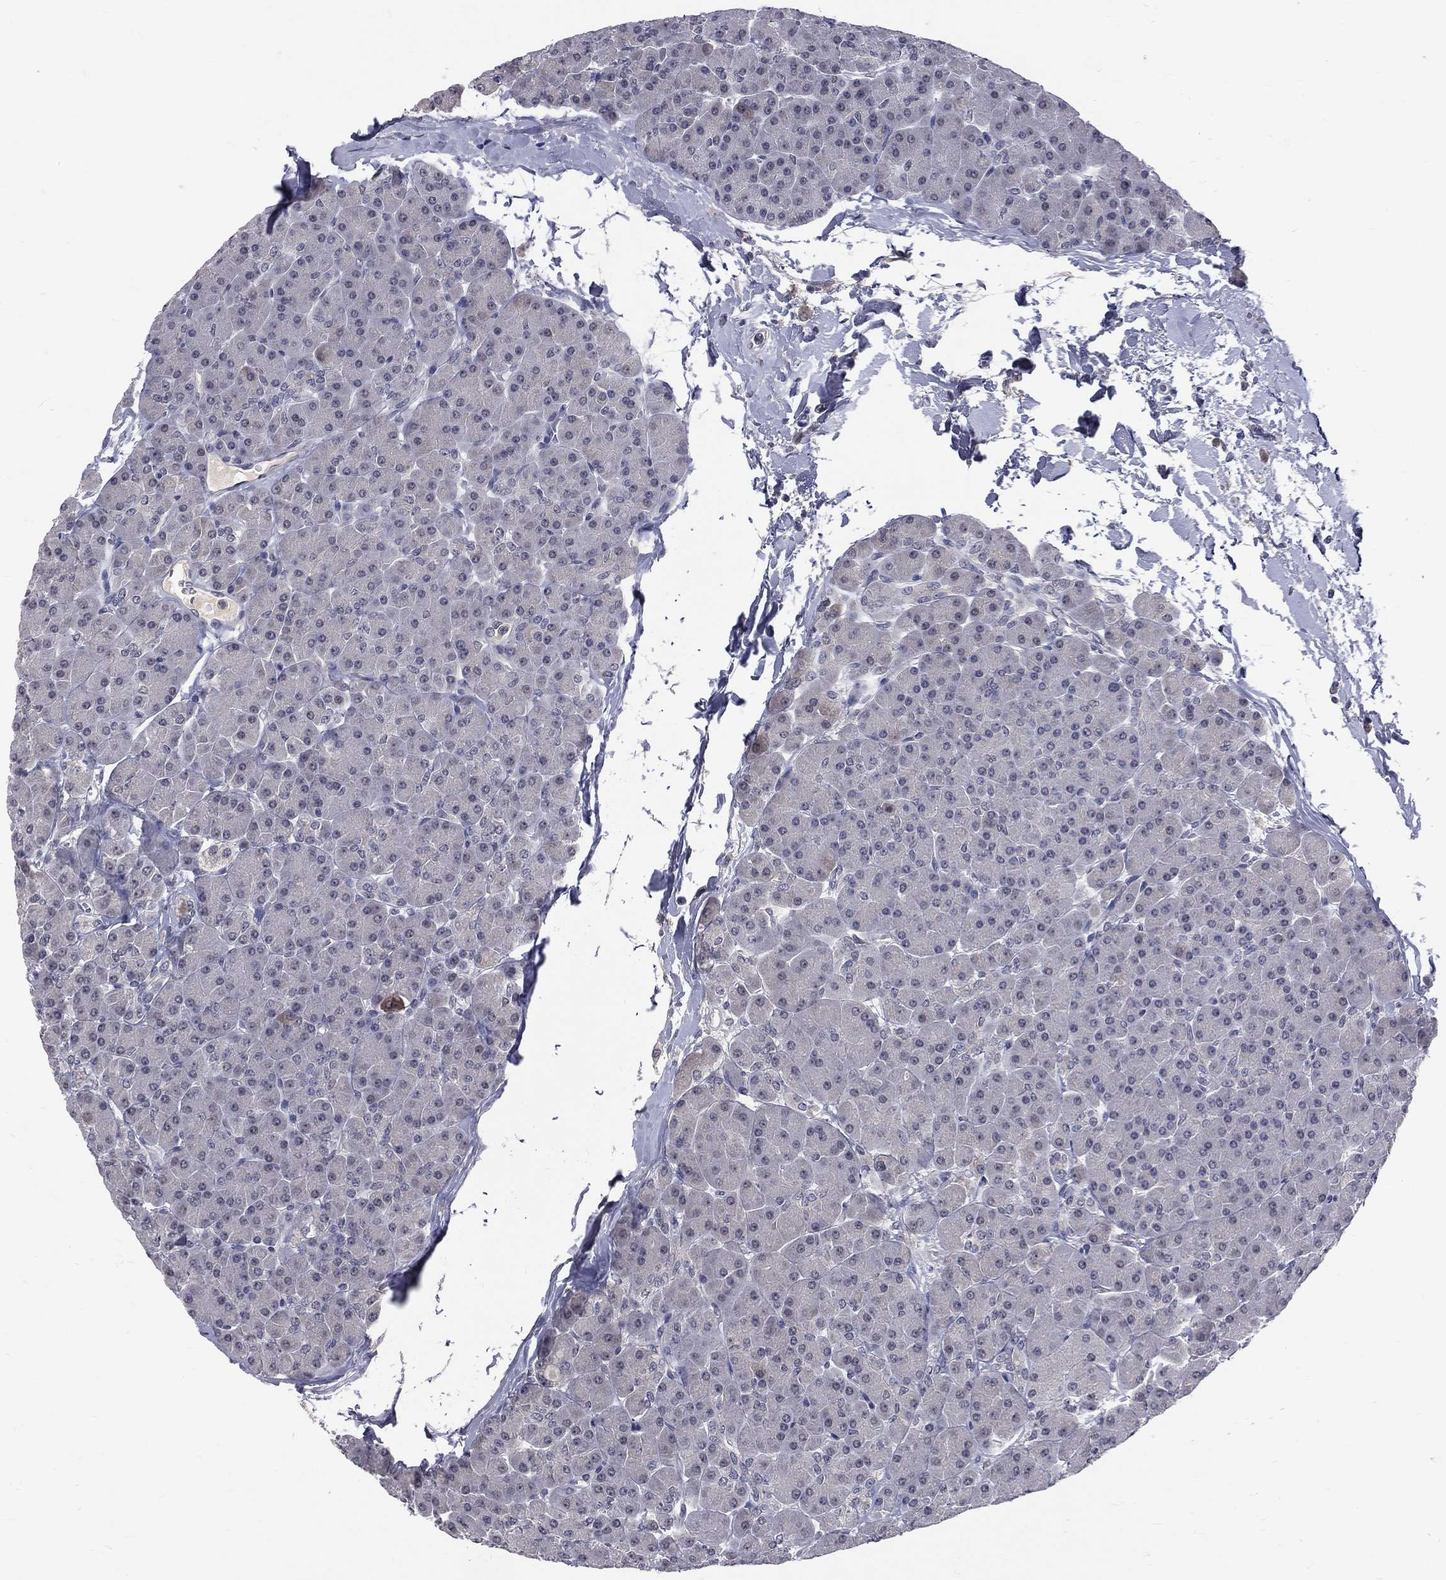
{"staining": {"intensity": "negative", "quantity": "none", "location": "none"}, "tissue": "pancreas", "cell_type": "Exocrine glandular cells", "image_type": "normal", "snomed": [{"axis": "morphology", "description": "Normal tissue, NOS"}, {"axis": "topography", "description": "Pancreas"}], "caption": "DAB (3,3'-diaminobenzidine) immunohistochemical staining of normal pancreas demonstrates no significant staining in exocrine glandular cells. (Immunohistochemistry, brightfield microscopy, high magnification).", "gene": "DSG4", "patient": {"sex": "female", "age": 44}}